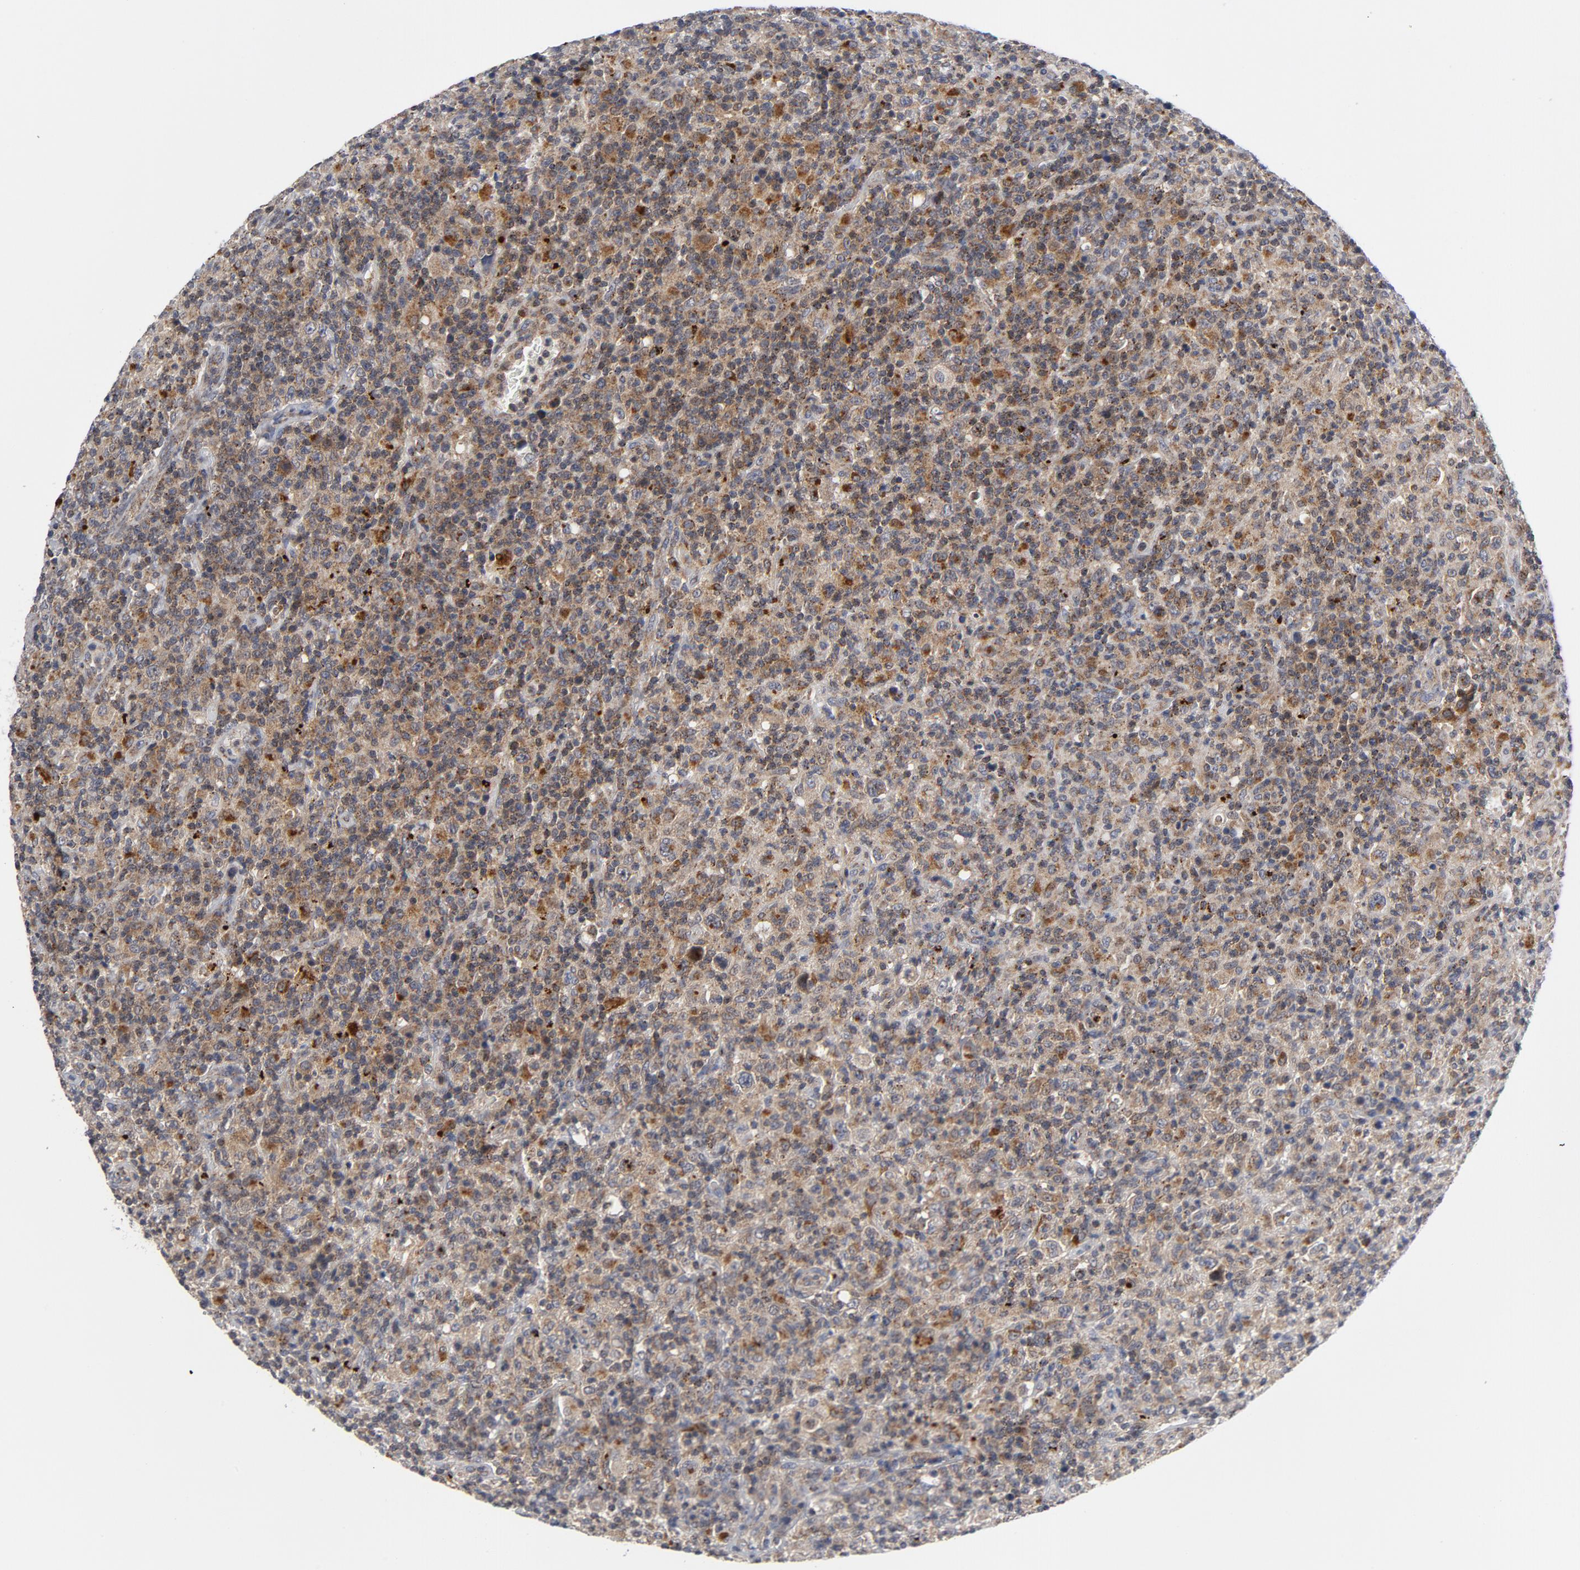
{"staining": {"intensity": "moderate", "quantity": ">75%", "location": "cytoplasmic/membranous"}, "tissue": "lymphoma", "cell_type": "Tumor cells", "image_type": "cancer", "snomed": [{"axis": "morphology", "description": "Hodgkin's disease, NOS"}, {"axis": "topography", "description": "Lymph node"}], "caption": "Hodgkin's disease stained for a protein (brown) demonstrates moderate cytoplasmic/membranous positive positivity in approximately >75% of tumor cells.", "gene": "AKT2", "patient": {"sex": "male", "age": 65}}